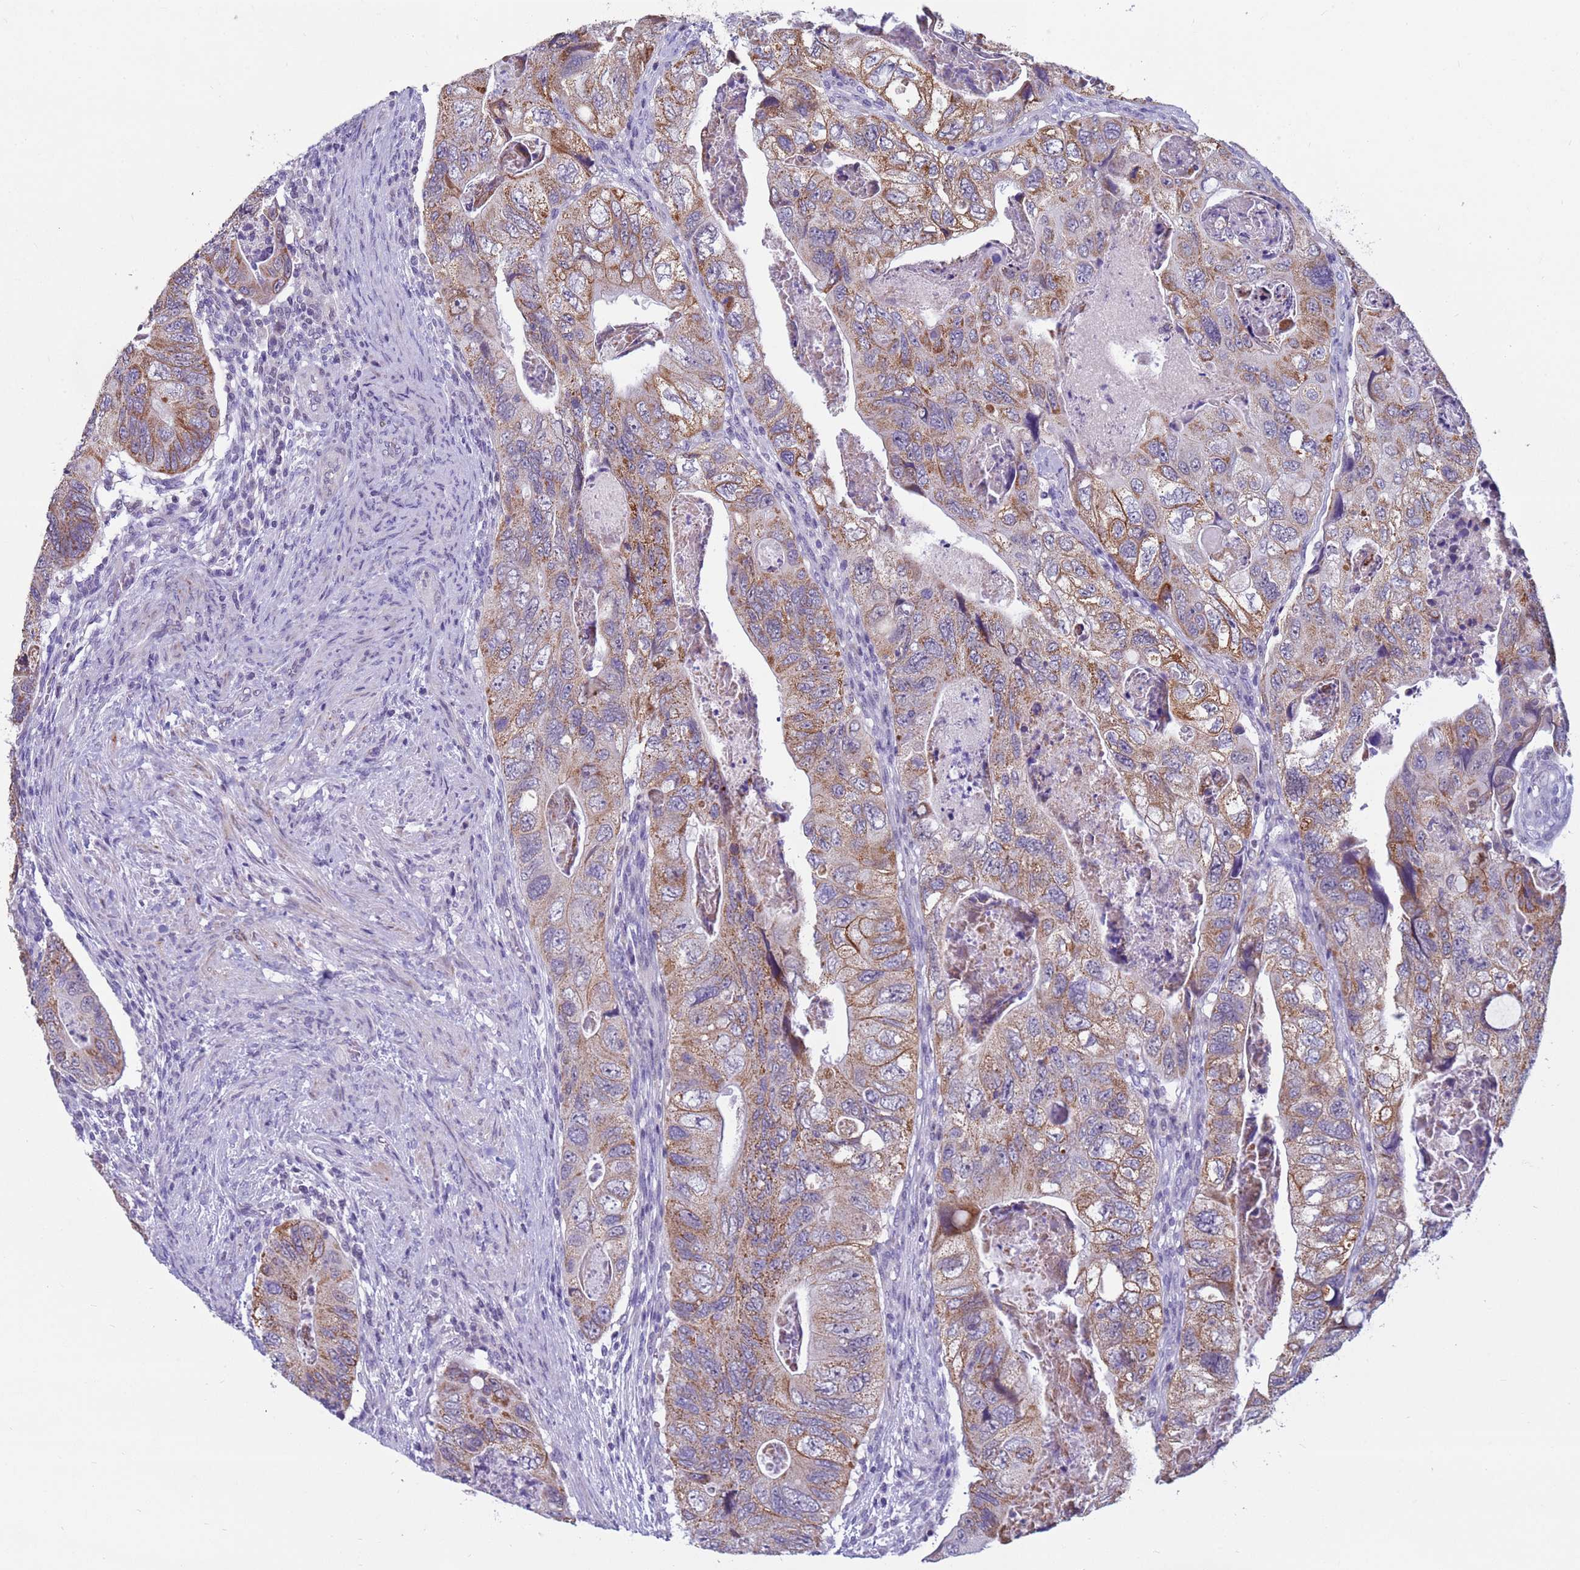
{"staining": {"intensity": "moderate", "quantity": ">75%", "location": "cytoplasmic/membranous"}, "tissue": "colorectal cancer", "cell_type": "Tumor cells", "image_type": "cancer", "snomed": [{"axis": "morphology", "description": "Adenocarcinoma, NOS"}, {"axis": "topography", "description": "Rectum"}], "caption": "DAB (3,3'-diaminobenzidine) immunohistochemical staining of colorectal adenocarcinoma demonstrates moderate cytoplasmic/membranous protein expression in about >75% of tumor cells.", "gene": "CDK2AP2", "patient": {"sex": "male", "age": 63}}